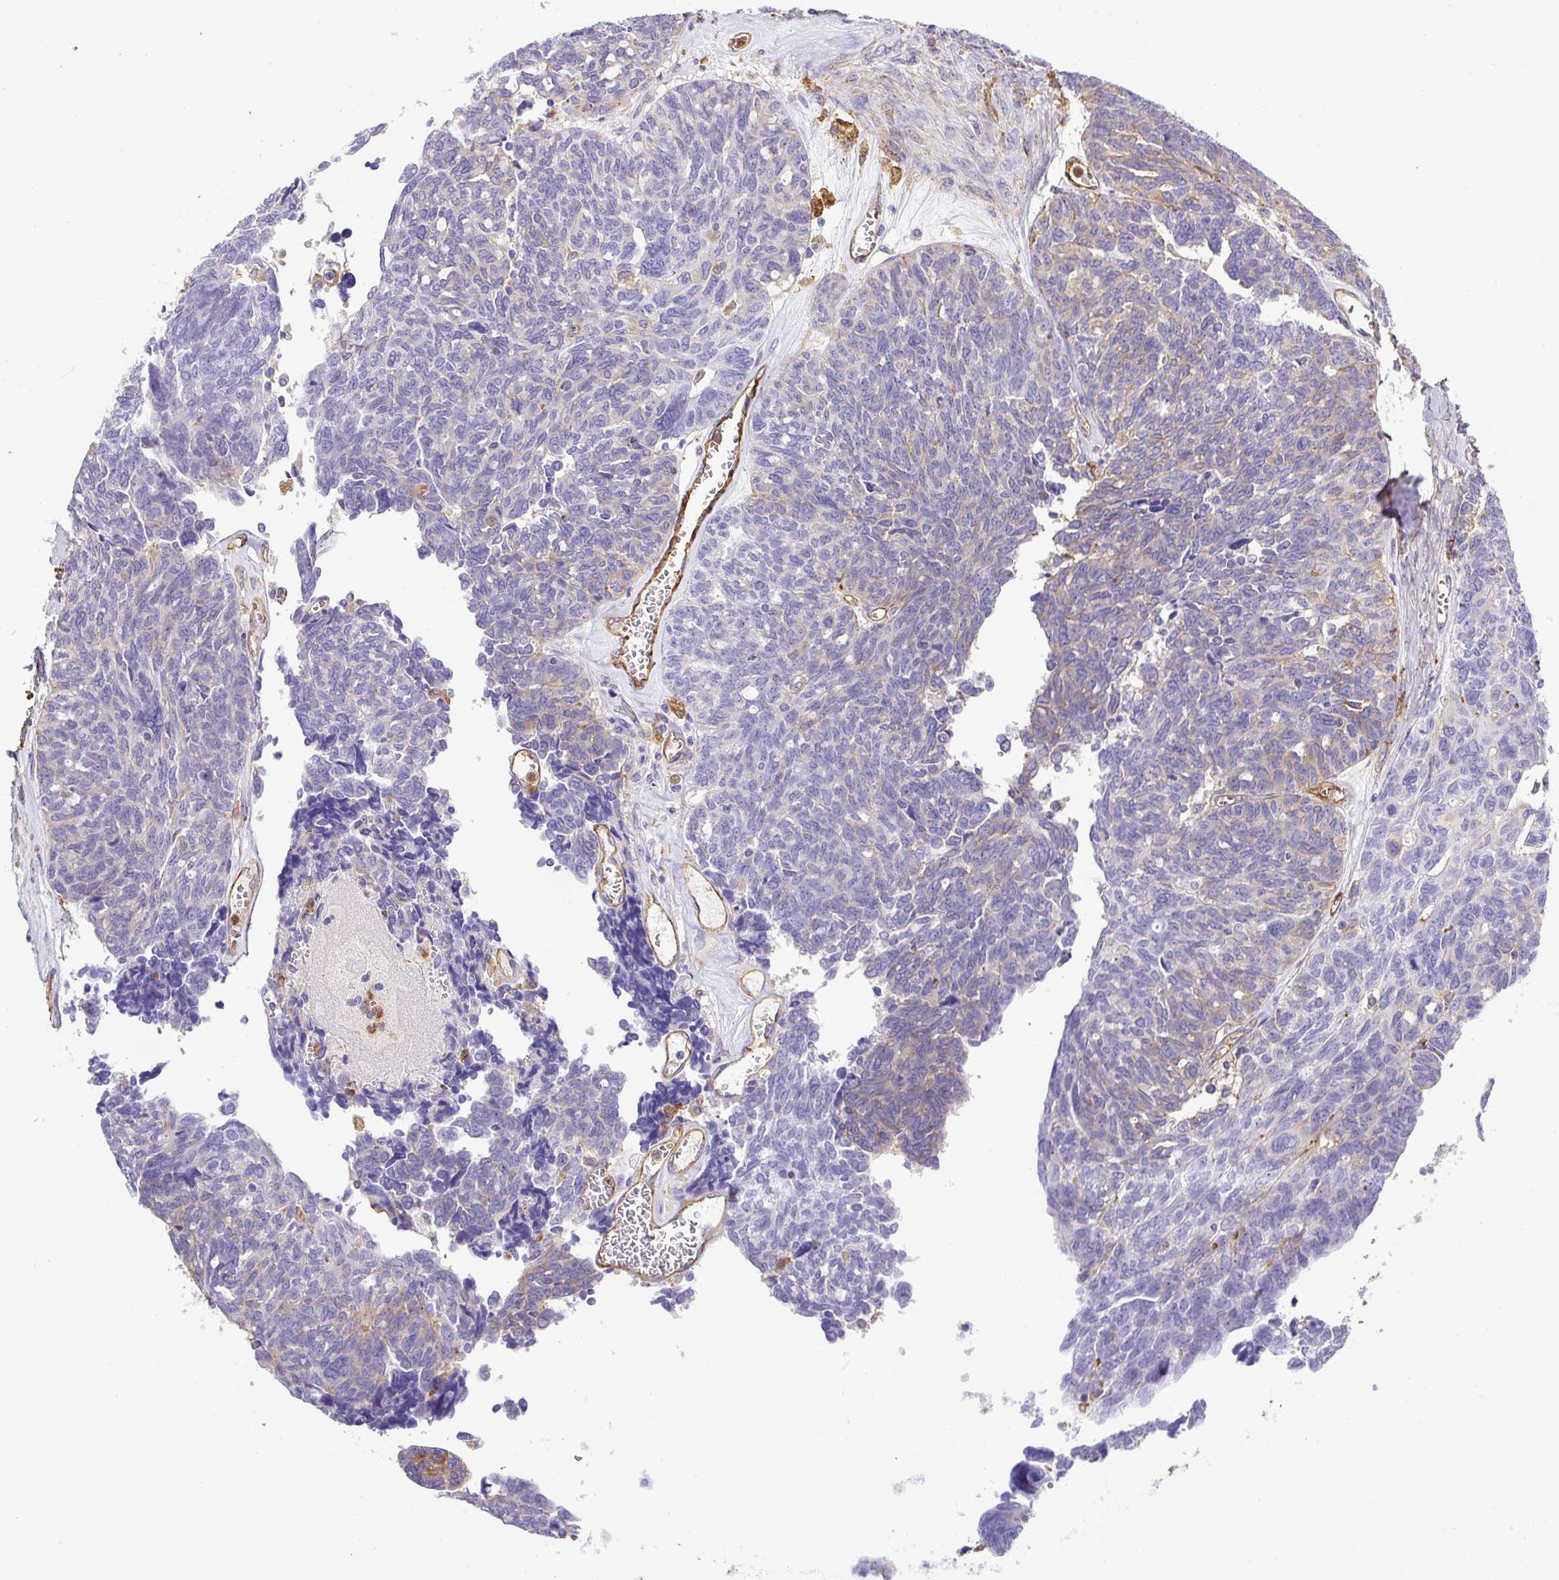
{"staining": {"intensity": "negative", "quantity": "none", "location": "none"}, "tissue": "ovarian cancer", "cell_type": "Tumor cells", "image_type": "cancer", "snomed": [{"axis": "morphology", "description": "Cystadenocarcinoma, serous, NOS"}, {"axis": "topography", "description": "Ovary"}], "caption": "DAB immunohistochemical staining of human ovarian cancer (serous cystadenocarcinoma) demonstrates no significant expression in tumor cells.", "gene": "MAGEB5", "patient": {"sex": "female", "age": 79}}